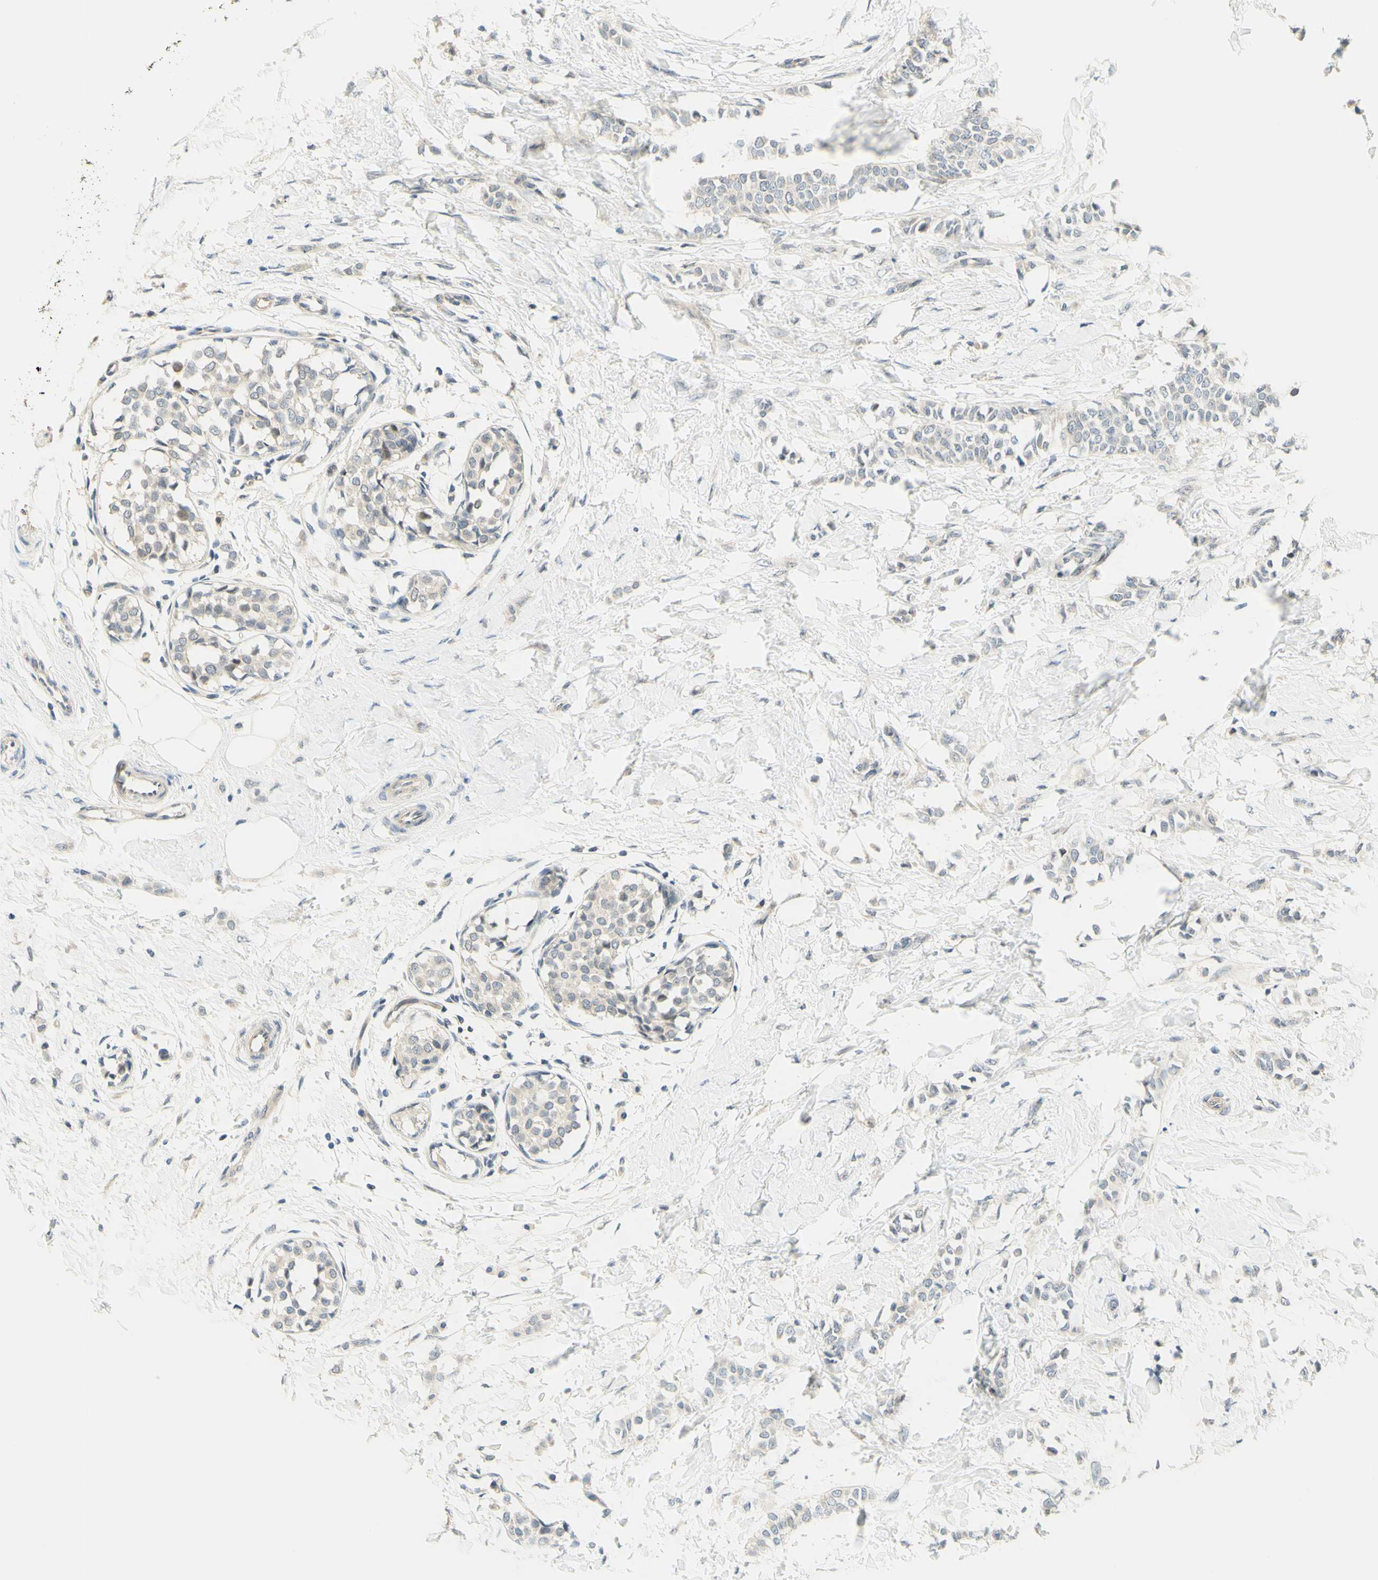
{"staining": {"intensity": "negative", "quantity": "none", "location": "none"}, "tissue": "breast cancer", "cell_type": "Tumor cells", "image_type": "cancer", "snomed": [{"axis": "morphology", "description": "Lobular carcinoma, in situ"}, {"axis": "morphology", "description": "Lobular carcinoma"}, {"axis": "topography", "description": "Breast"}], "caption": "Immunohistochemical staining of human breast cancer (lobular carcinoma) demonstrates no significant positivity in tumor cells.", "gene": "C2CD2L", "patient": {"sex": "female", "age": 41}}